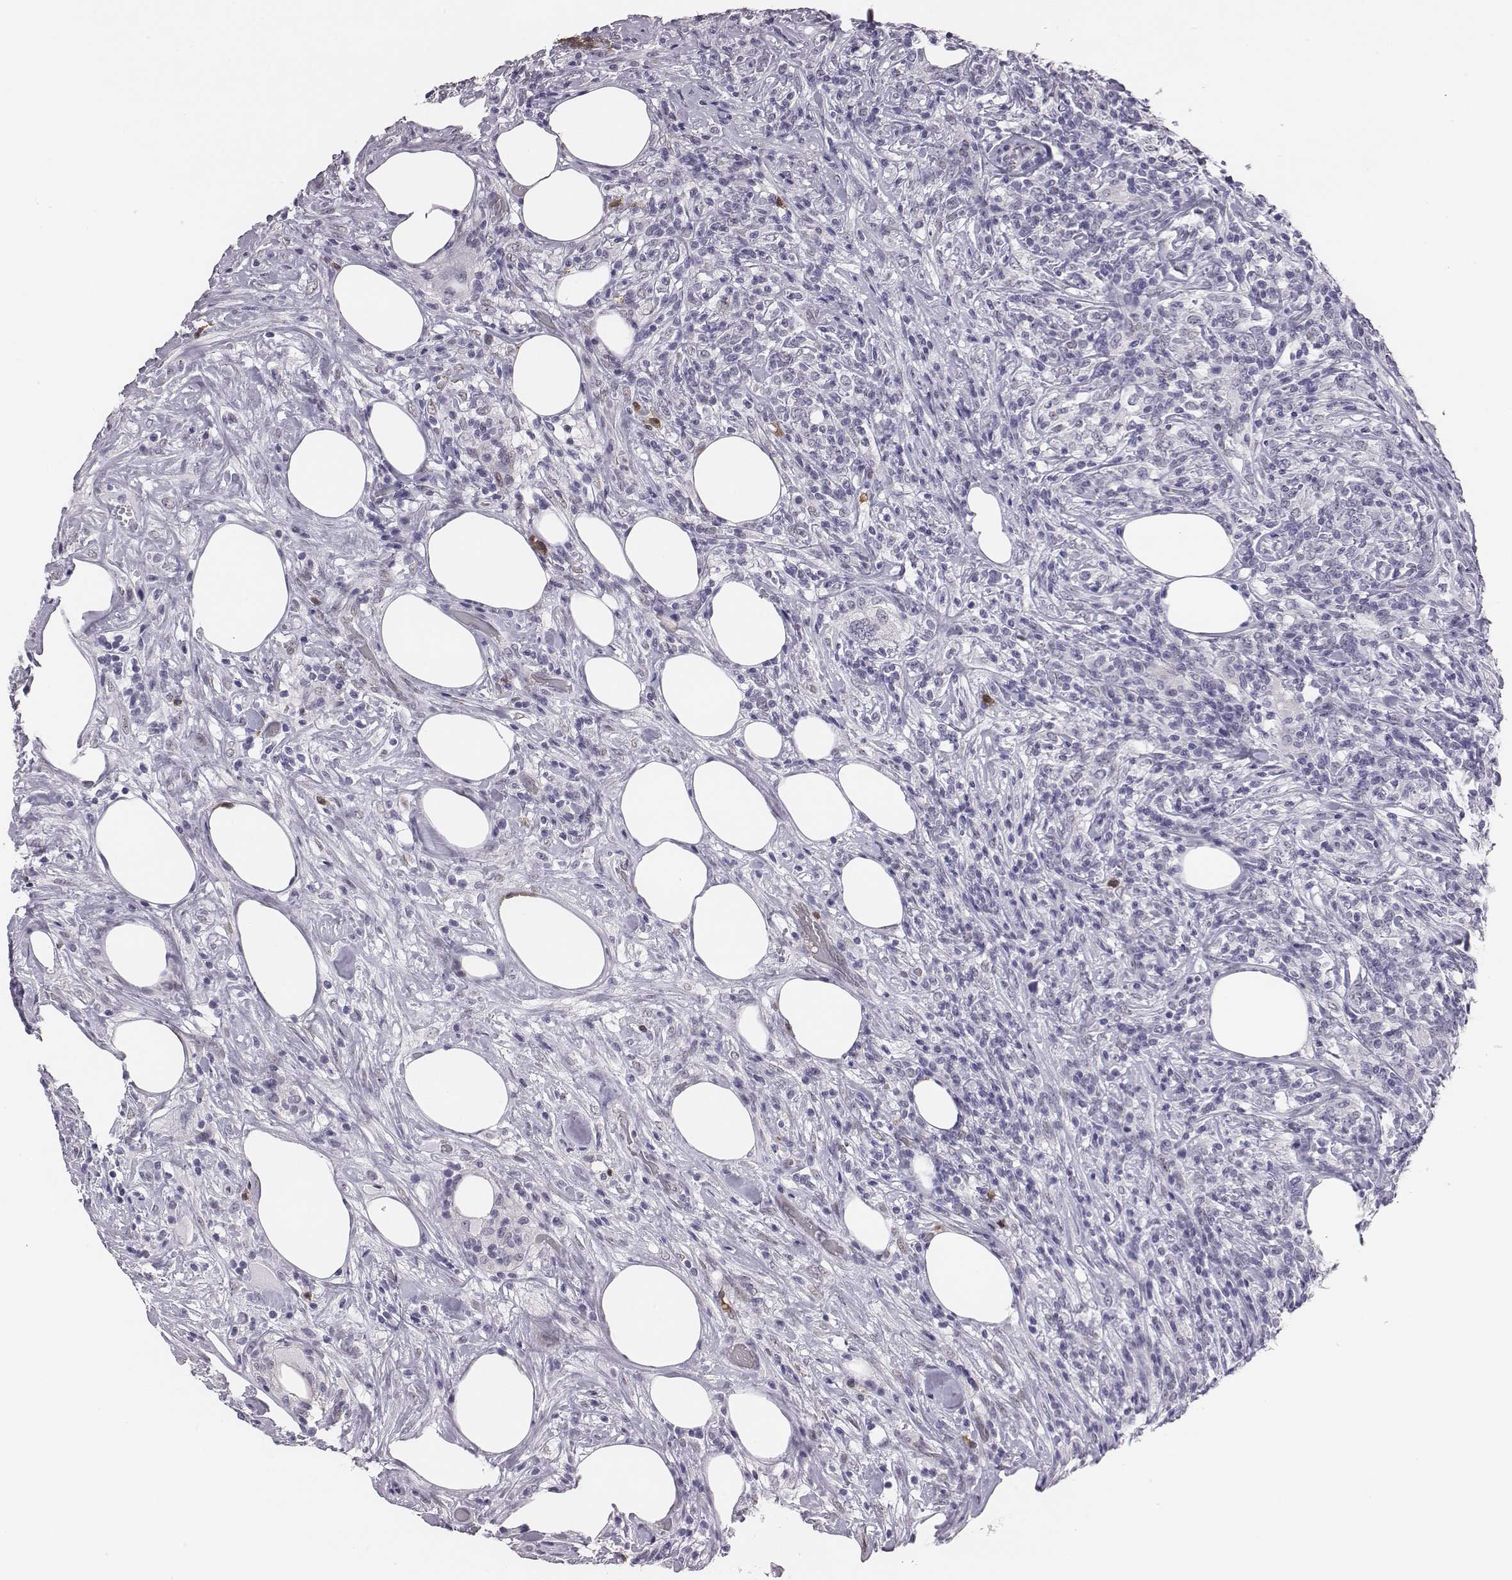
{"staining": {"intensity": "negative", "quantity": "none", "location": "none"}, "tissue": "lymphoma", "cell_type": "Tumor cells", "image_type": "cancer", "snomed": [{"axis": "morphology", "description": "Malignant lymphoma, non-Hodgkin's type, High grade"}, {"axis": "topography", "description": "Lymph node"}], "caption": "Immunohistochemistry micrograph of neoplastic tissue: lymphoma stained with DAB reveals no significant protein positivity in tumor cells. Brightfield microscopy of immunohistochemistry (IHC) stained with DAB (brown) and hematoxylin (blue), captured at high magnification.", "gene": "ACOD1", "patient": {"sex": "female", "age": 84}}